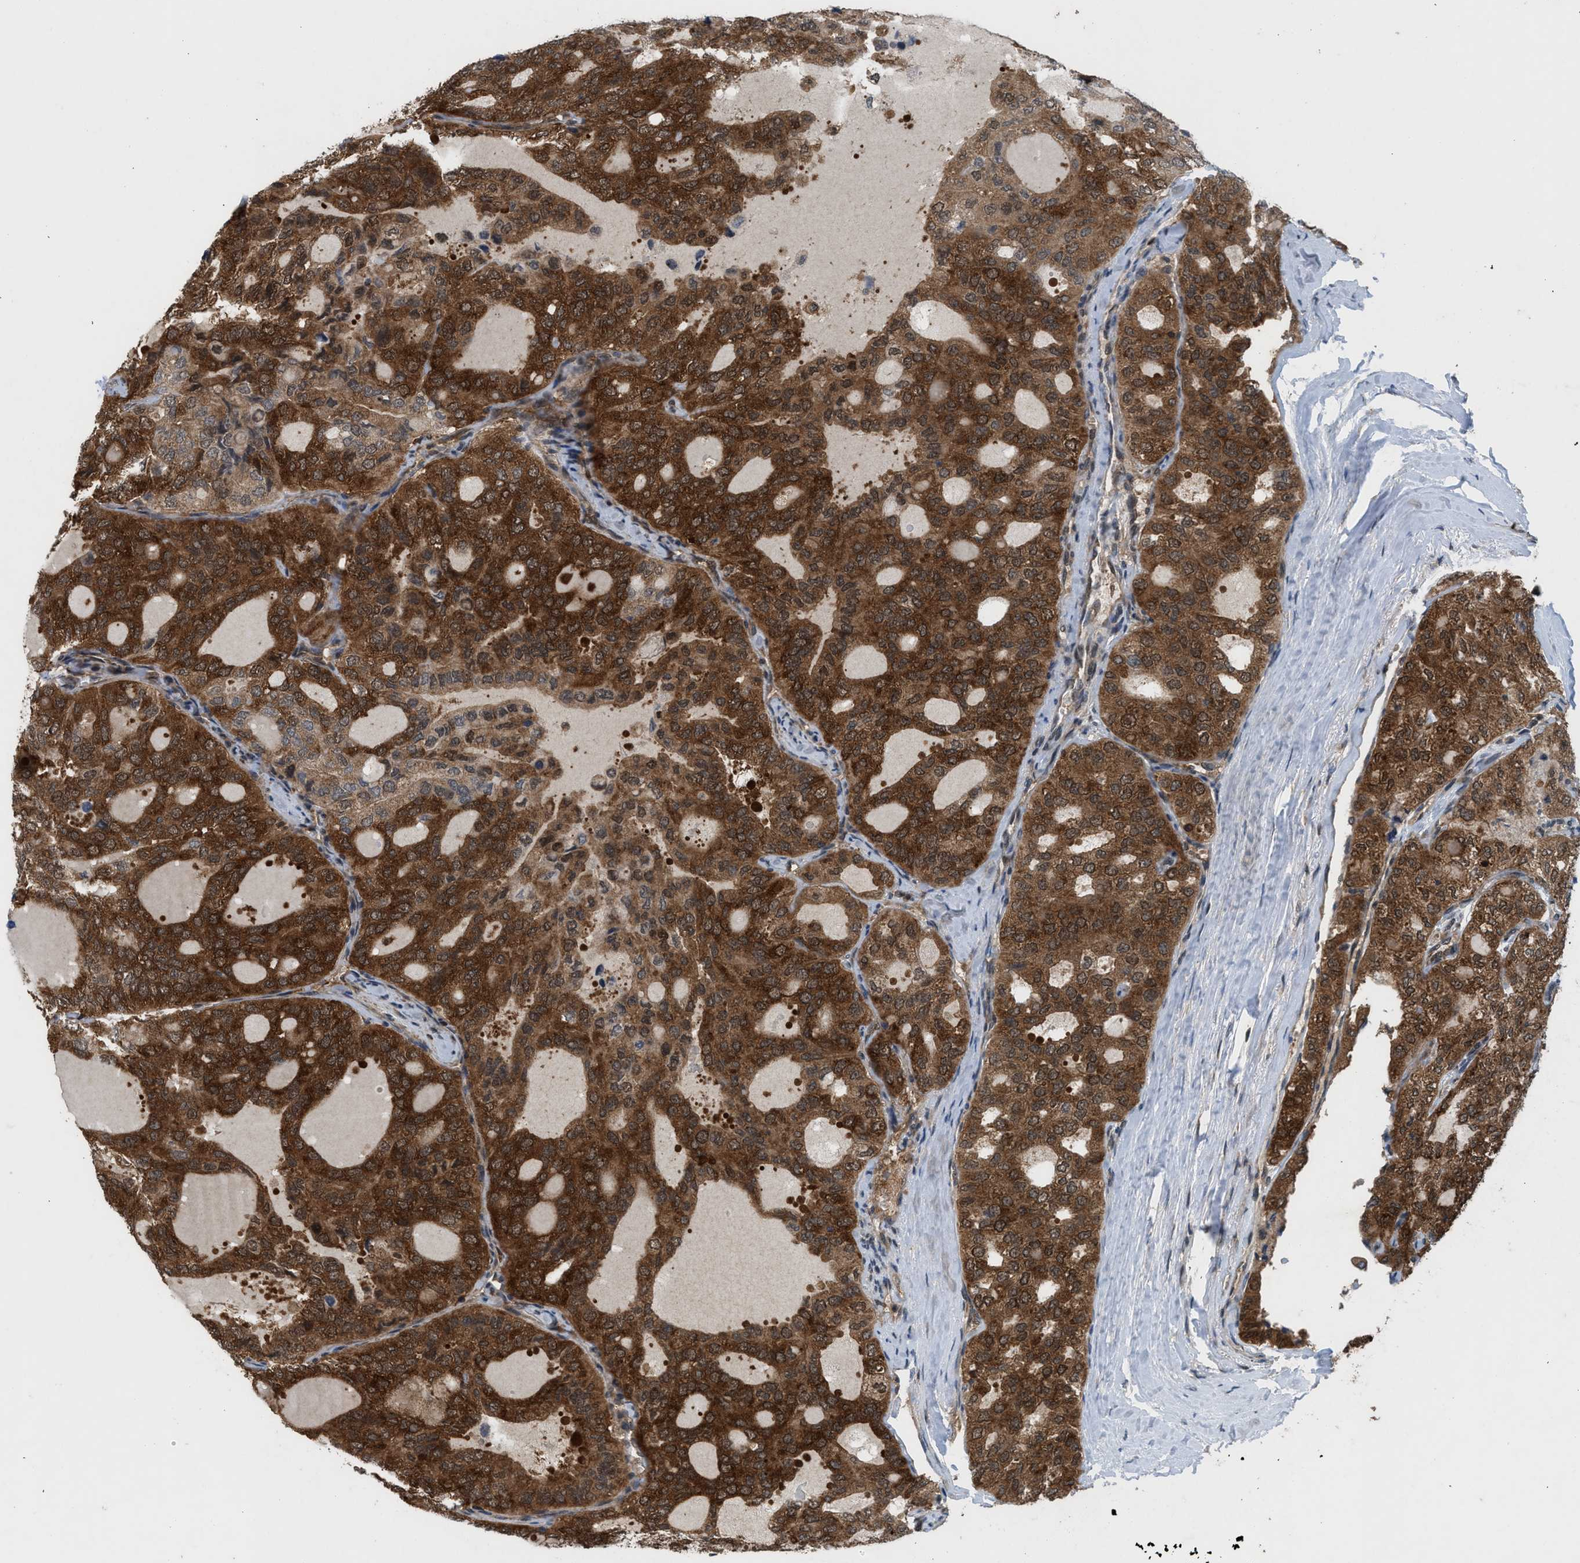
{"staining": {"intensity": "moderate", "quantity": ">75%", "location": "cytoplasmic/membranous"}, "tissue": "thyroid cancer", "cell_type": "Tumor cells", "image_type": "cancer", "snomed": [{"axis": "morphology", "description": "Follicular adenoma carcinoma, NOS"}, {"axis": "topography", "description": "Thyroid gland"}], "caption": "Human thyroid cancer (follicular adenoma carcinoma) stained for a protein (brown) shows moderate cytoplasmic/membranous positive positivity in about >75% of tumor cells.", "gene": "OXSR1", "patient": {"sex": "male", "age": 75}}